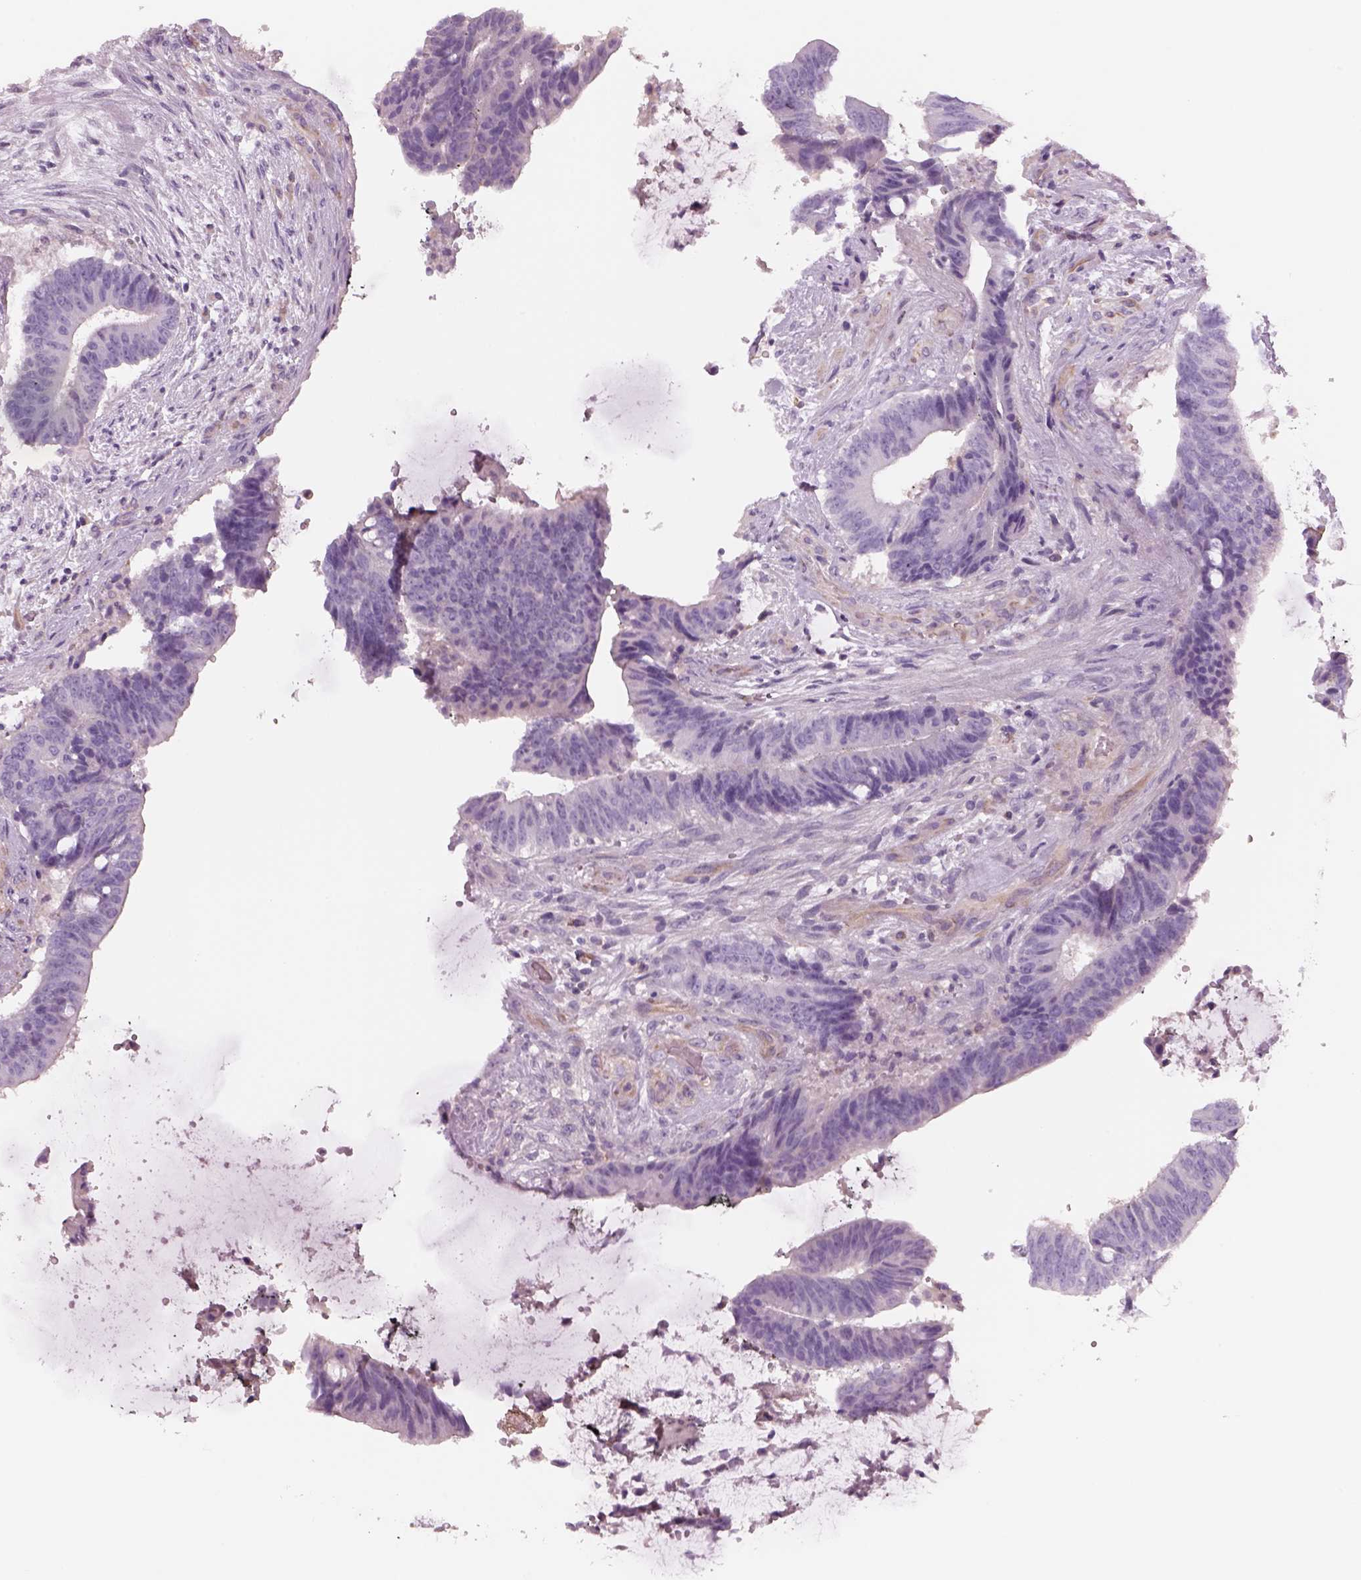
{"staining": {"intensity": "negative", "quantity": "none", "location": "none"}, "tissue": "colorectal cancer", "cell_type": "Tumor cells", "image_type": "cancer", "snomed": [{"axis": "morphology", "description": "Adenocarcinoma, NOS"}, {"axis": "topography", "description": "Colon"}], "caption": "Adenocarcinoma (colorectal) stained for a protein using immunohistochemistry (IHC) exhibits no staining tumor cells.", "gene": "SLC1A7", "patient": {"sex": "female", "age": 43}}